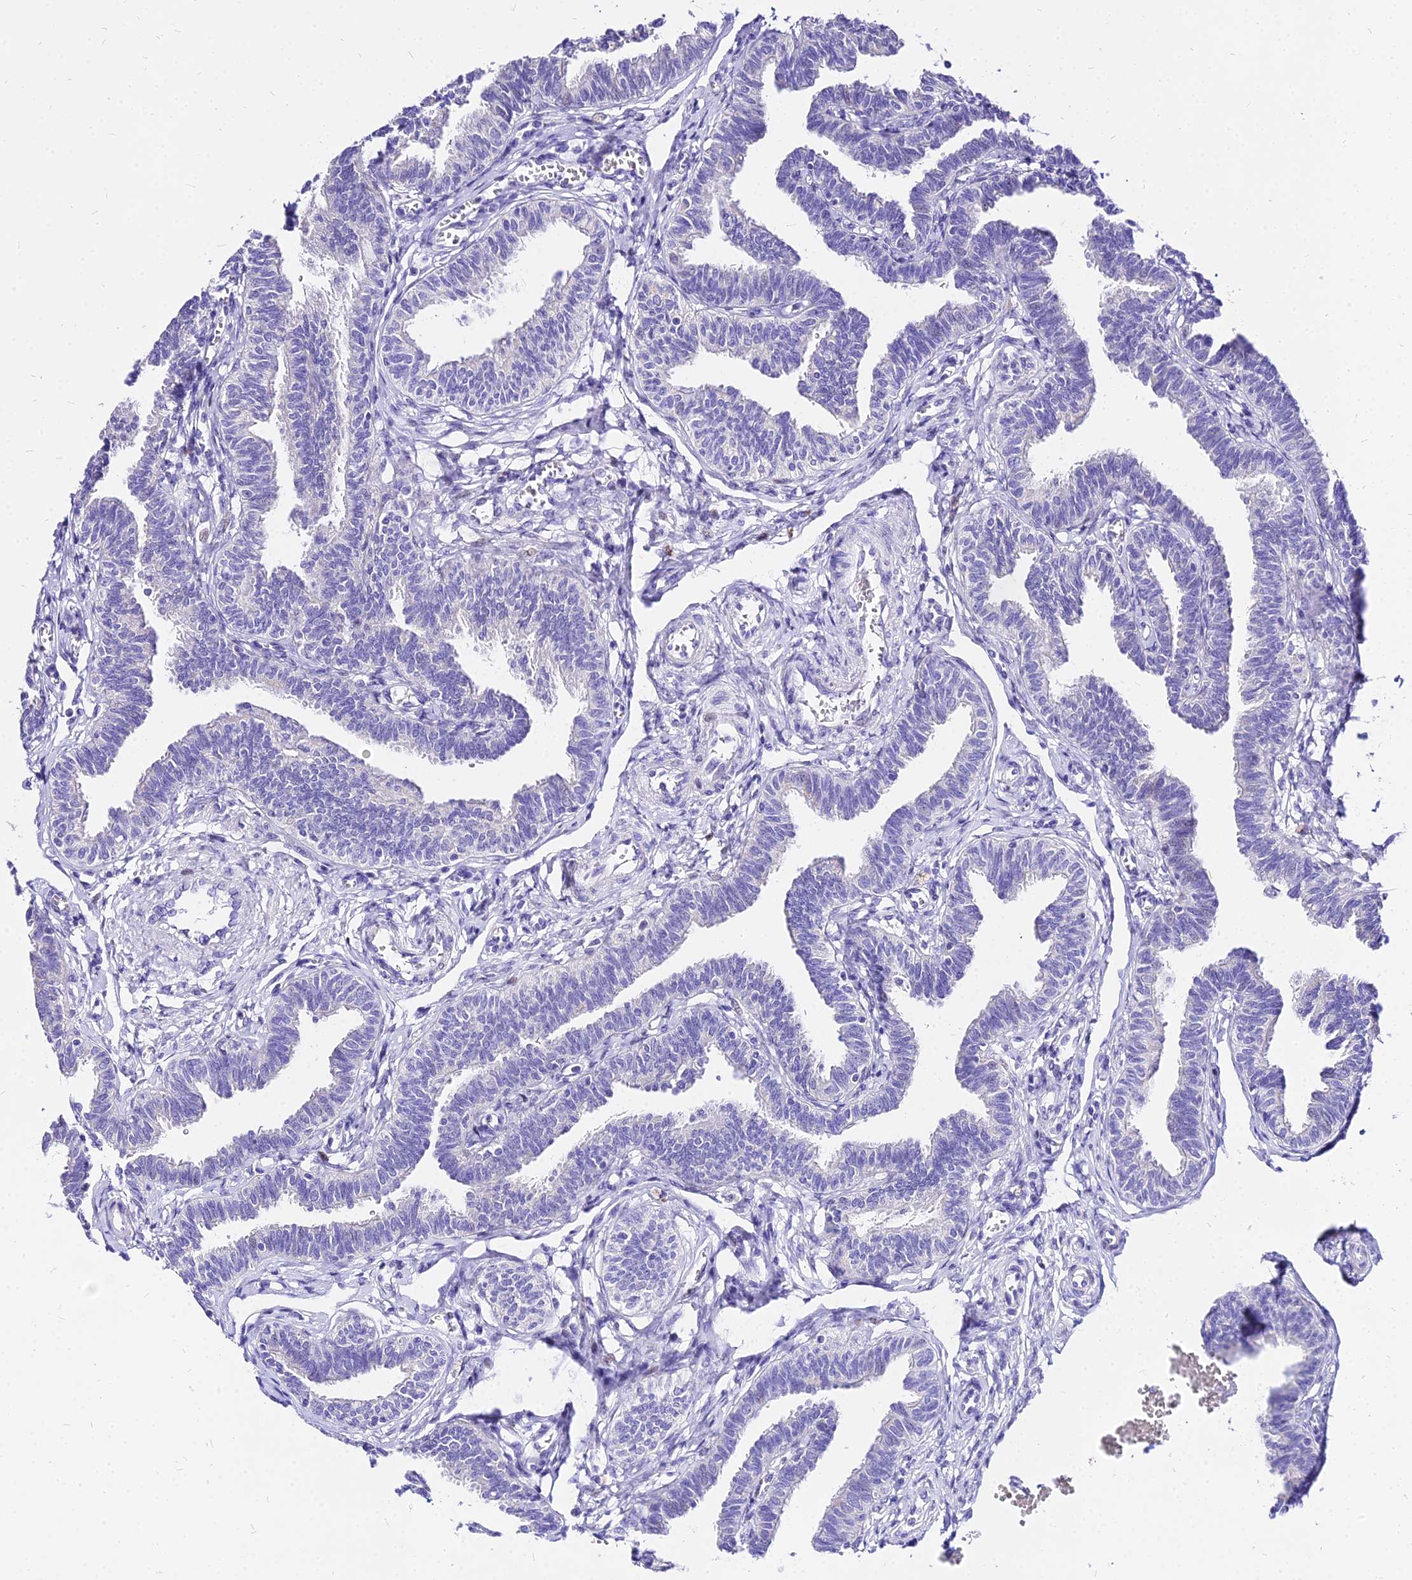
{"staining": {"intensity": "negative", "quantity": "none", "location": "none"}, "tissue": "fallopian tube", "cell_type": "Glandular cells", "image_type": "normal", "snomed": [{"axis": "morphology", "description": "Normal tissue, NOS"}, {"axis": "topography", "description": "Fallopian tube"}, {"axis": "topography", "description": "Ovary"}], "caption": "There is no significant staining in glandular cells of fallopian tube. The staining was performed using DAB (3,3'-diaminobenzidine) to visualize the protein expression in brown, while the nuclei were stained in blue with hematoxylin (Magnification: 20x).", "gene": "CARD18", "patient": {"sex": "female", "age": 23}}